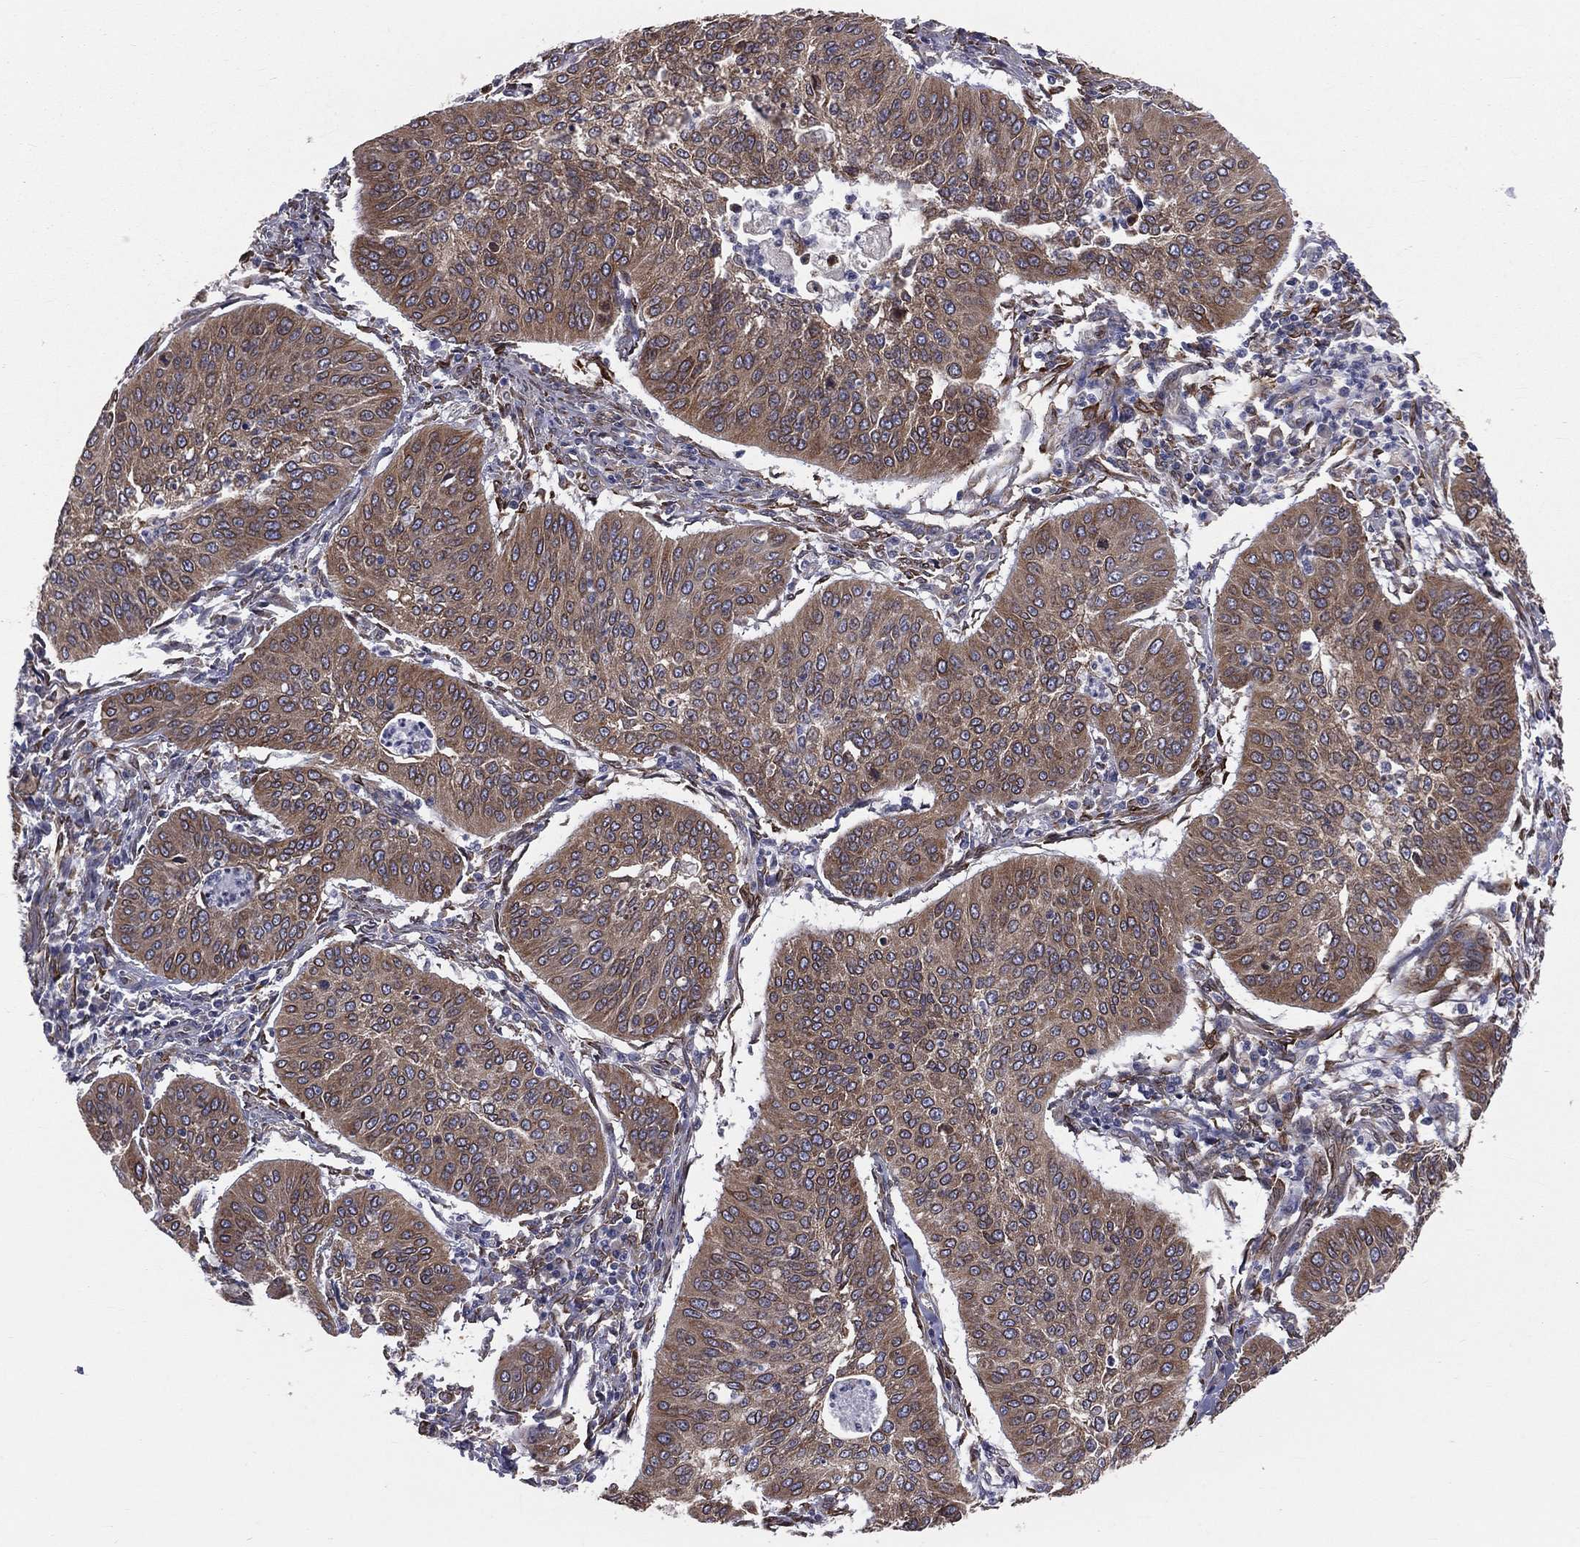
{"staining": {"intensity": "moderate", "quantity": ">75%", "location": "cytoplasmic/membranous"}, "tissue": "cervical cancer", "cell_type": "Tumor cells", "image_type": "cancer", "snomed": [{"axis": "morphology", "description": "Normal tissue, NOS"}, {"axis": "morphology", "description": "Squamous cell carcinoma, NOS"}, {"axis": "topography", "description": "Cervix"}], "caption": "A medium amount of moderate cytoplasmic/membranous expression is appreciated in about >75% of tumor cells in squamous cell carcinoma (cervical) tissue. Nuclei are stained in blue.", "gene": "PGRMC1", "patient": {"sex": "female", "age": 39}}